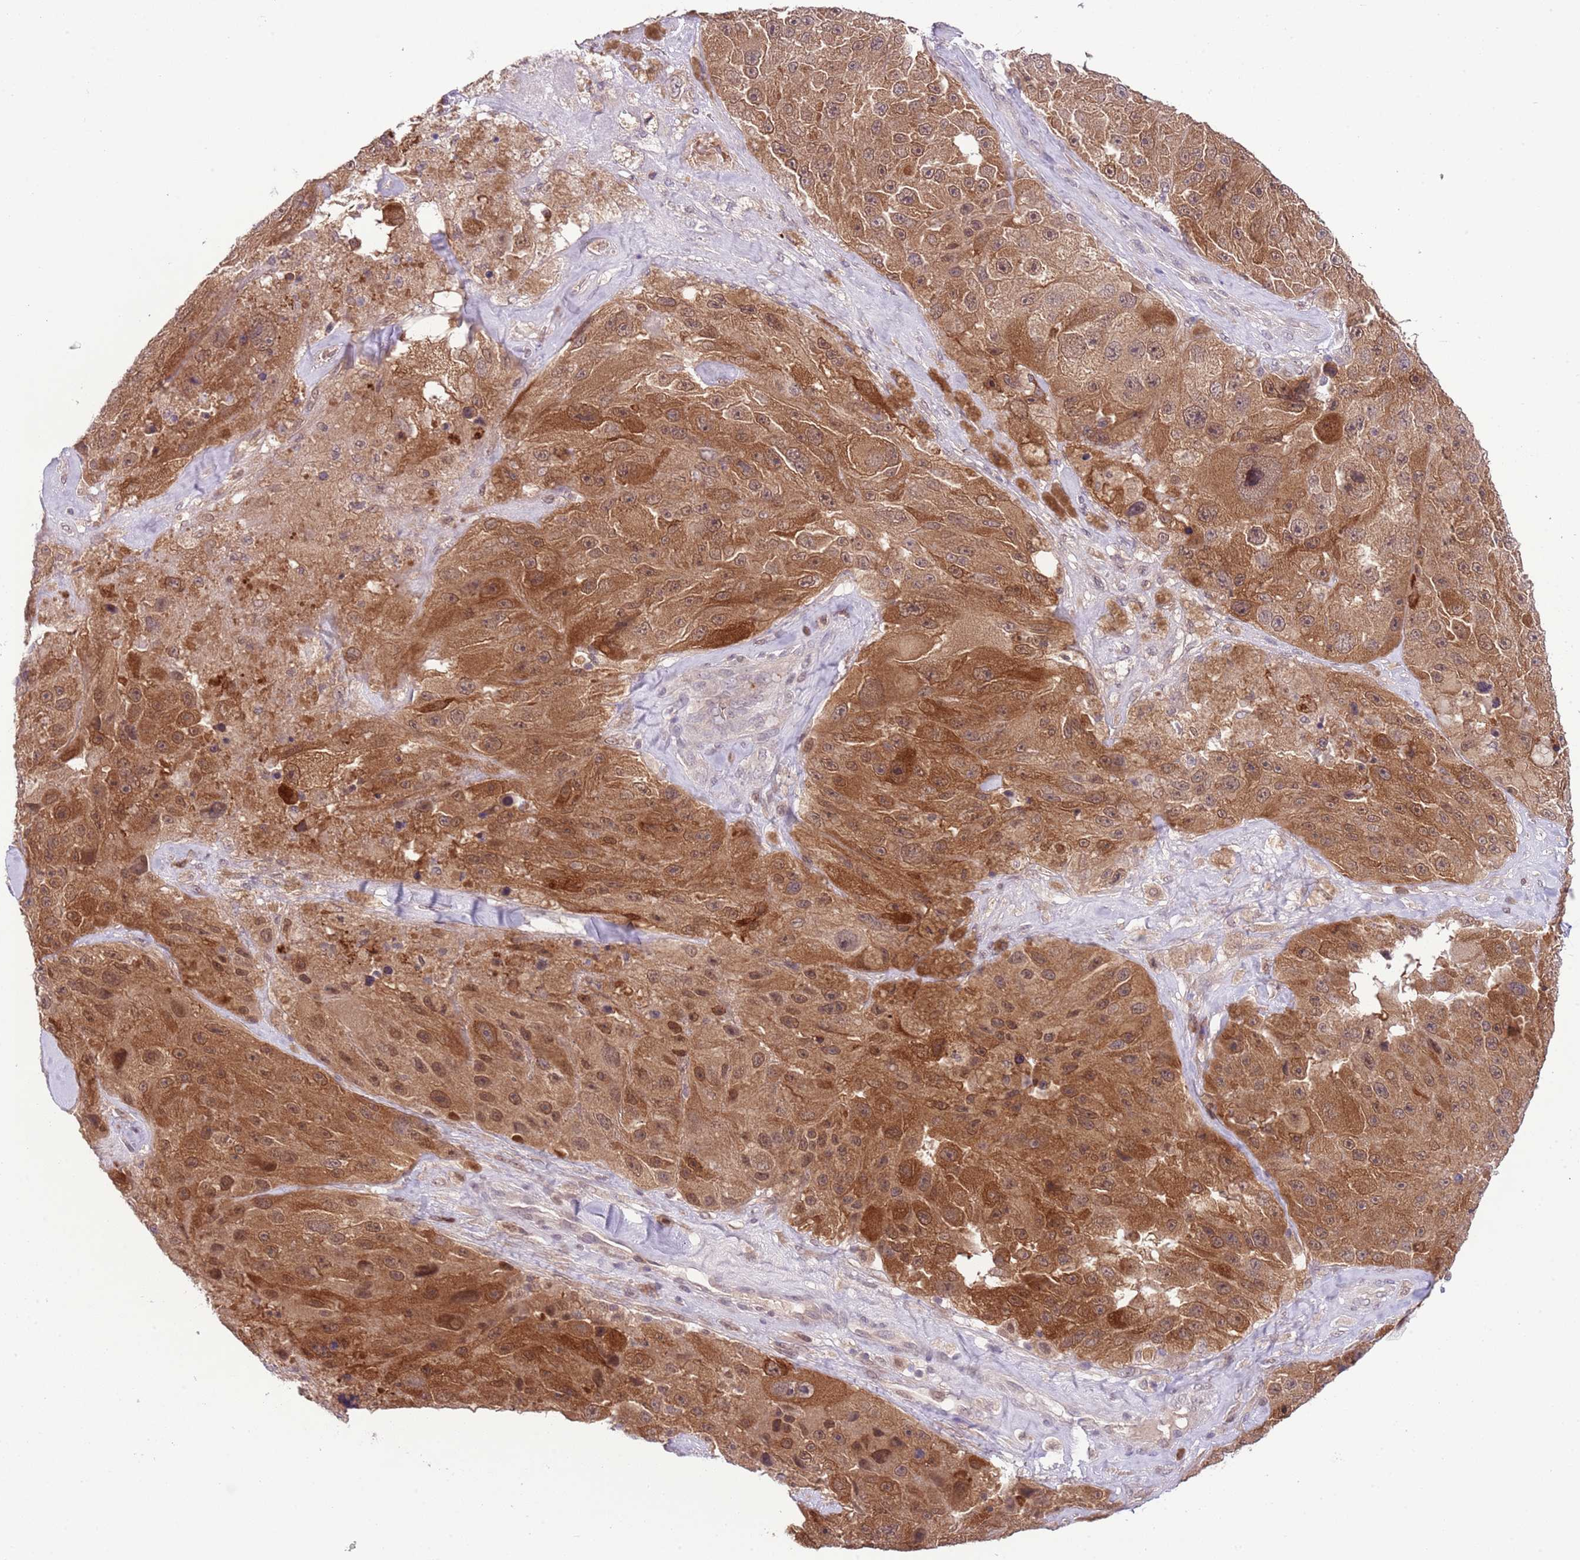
{"staining": {"intensity": "strong", "quantity": ">75%", "location": "cytoplasmic/membranous,nuclear"}, "tissue": "melanoma", "cell_type": "Tumor cells", "image_type": "cancer", "snomed": [{"axis": "morphology", "description": "Malignant melanoma, Metastatic site"}, {"axis": "topography", "description": "Lymph node"}], "caption": "High-power microscopy captured an immunohistochemistry histopathology image of melanoma, revealing strong cytoplasmic/membranous and nuclear staining in approximately >75% of tumor cells.", "gene": "GALK2", "patient": {"sex": "male", "age": 62}}